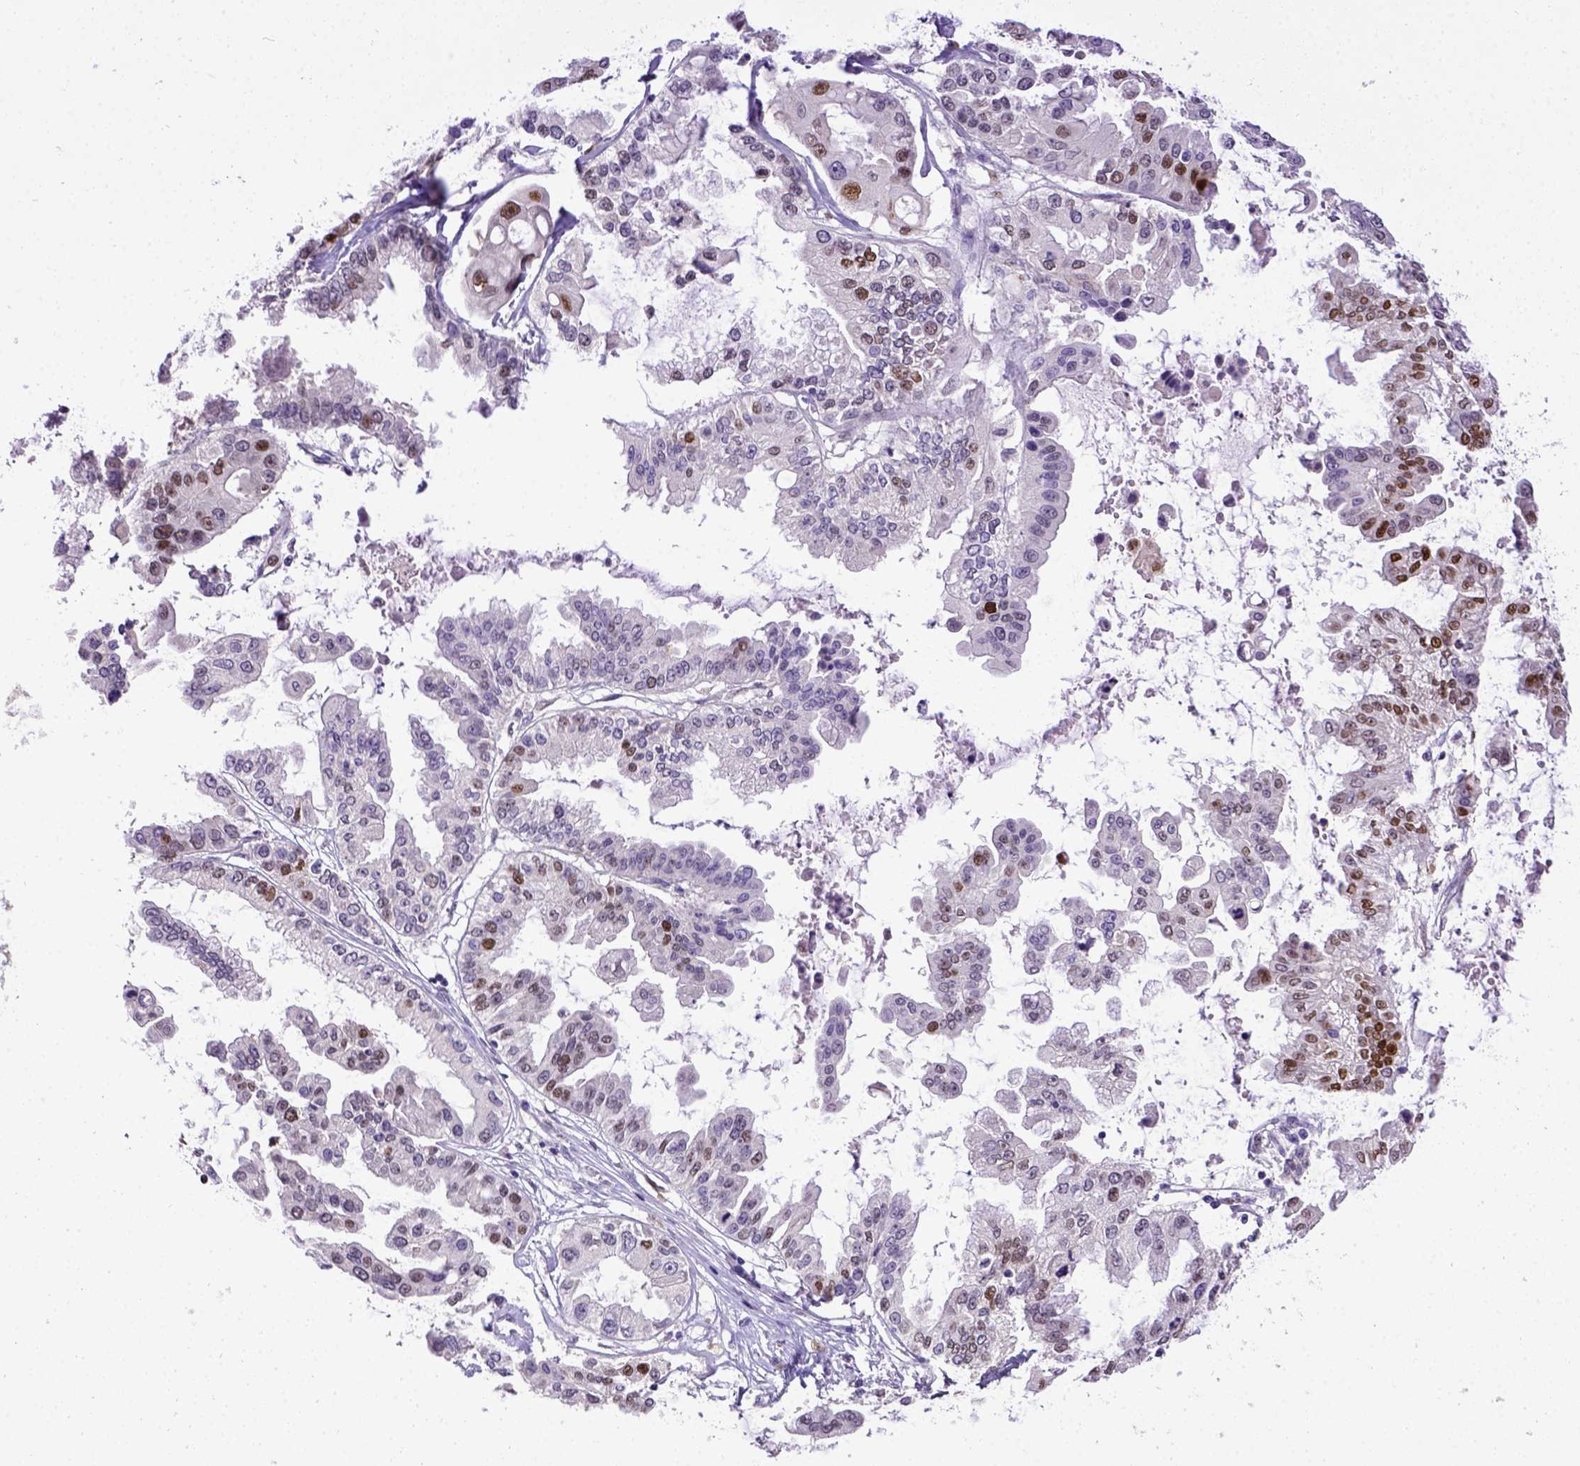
{"staining": {"intensity": "strong", "quantity": "<25%", "location": "nuclear"}, "tissue": "ovarian cancer", "cell_type": "Tumor cells", "image_type": "cancer", "snomed": [{"axis": "morphology", "description": "Cystadenocarcinoma, serous, NOS"}, {"axis": "topography", "description": "Ovary"}], "caption": "There is medium levels of strong nuclear positivity in tumor cells of ovarian cancer, as demonstrated by immunohistochemical staining (brown color).", "gene": "CDKN1A", "patient": {"sex": "female", "age": 56}}